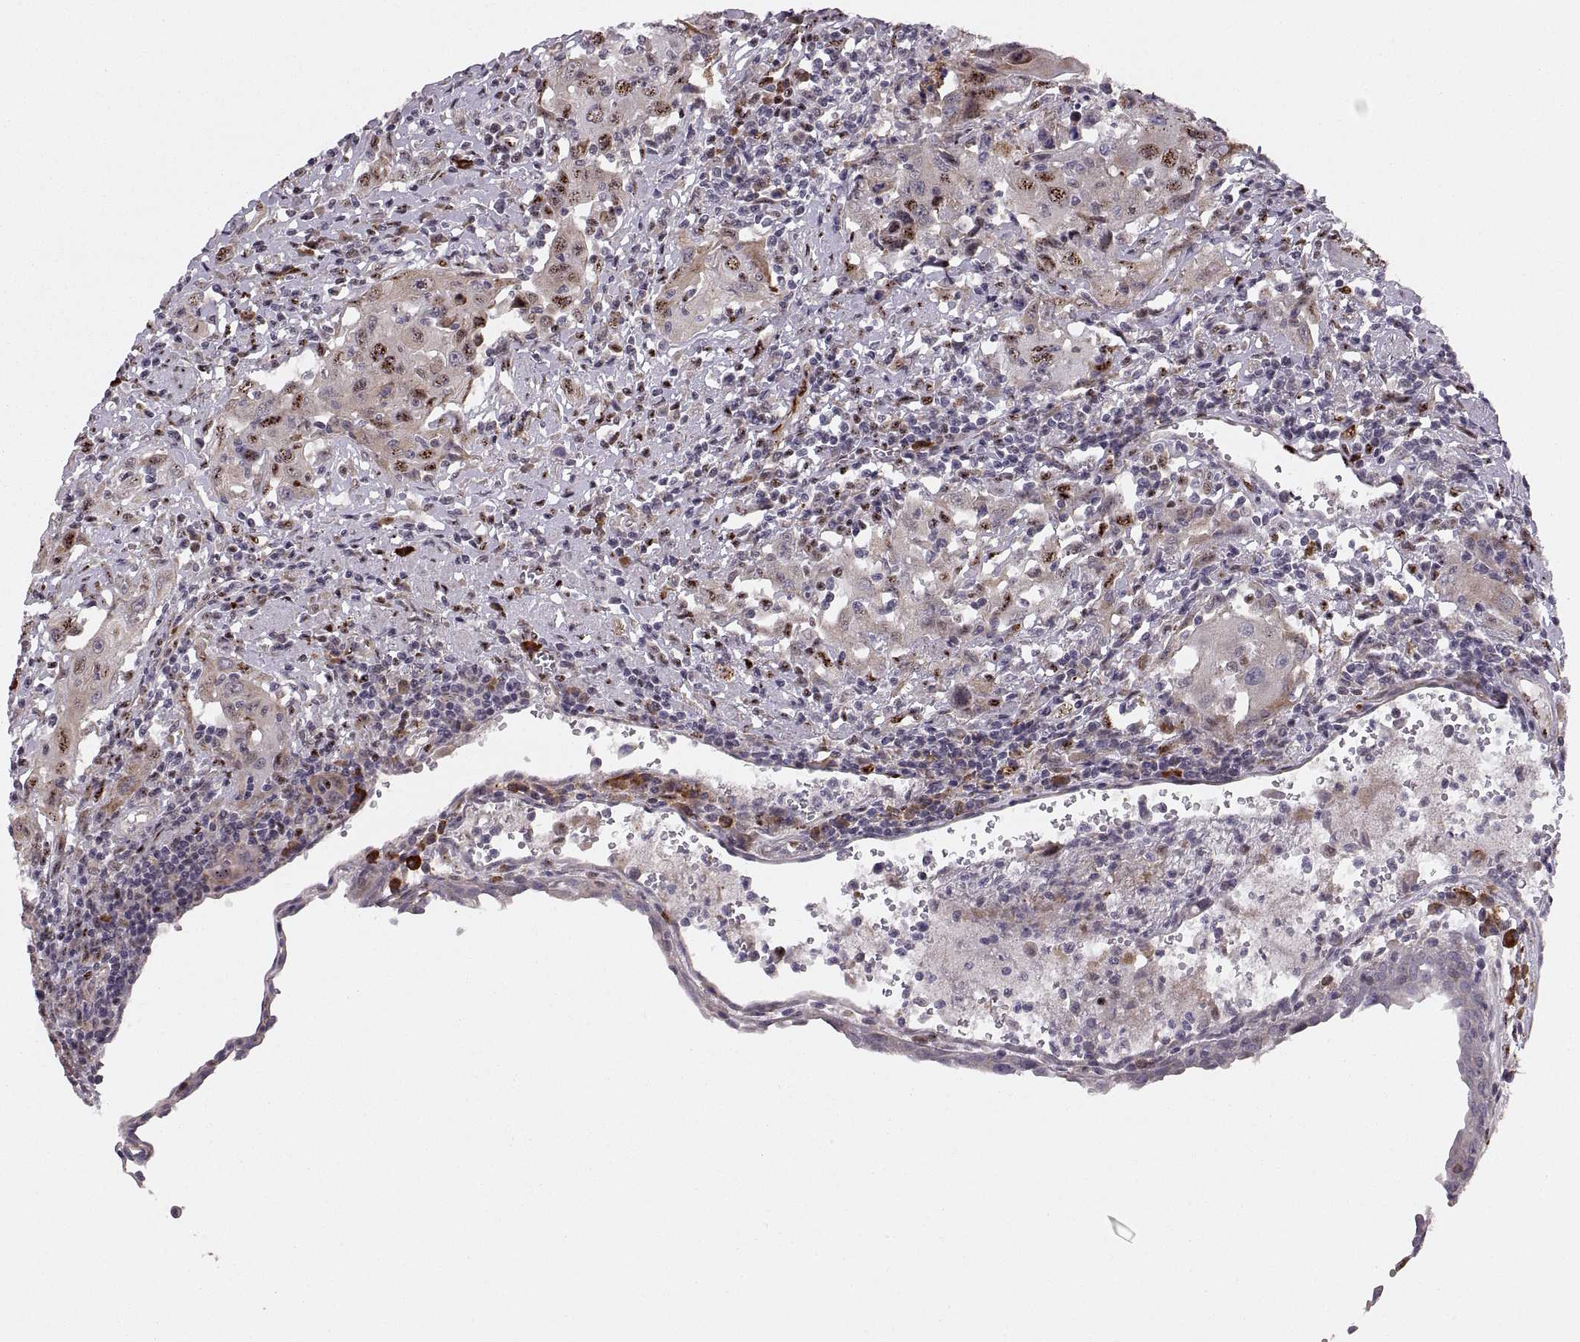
{"staining": {"intensity": "strong", "quantity": "25%-75%", "location": "nuclear"}, "tissue": "urothelial cancer", "cell_type": "Tumor cells", "image_type": "cancer", "snomed": [{"axis": "morphology", "description": "Urothelial carcinoma, High grade"}, {"axis": "topography", "description": "Urinary bladder"}], "caption": "About 25%-75% of tumor cells in human urothelial carcinoma (high-grade) display strong nuclear protein staining as visualized by brown immunohistochemical staining.", "gene": "ZCCHC17", "patient": {"sex": "female", "age": 85}}